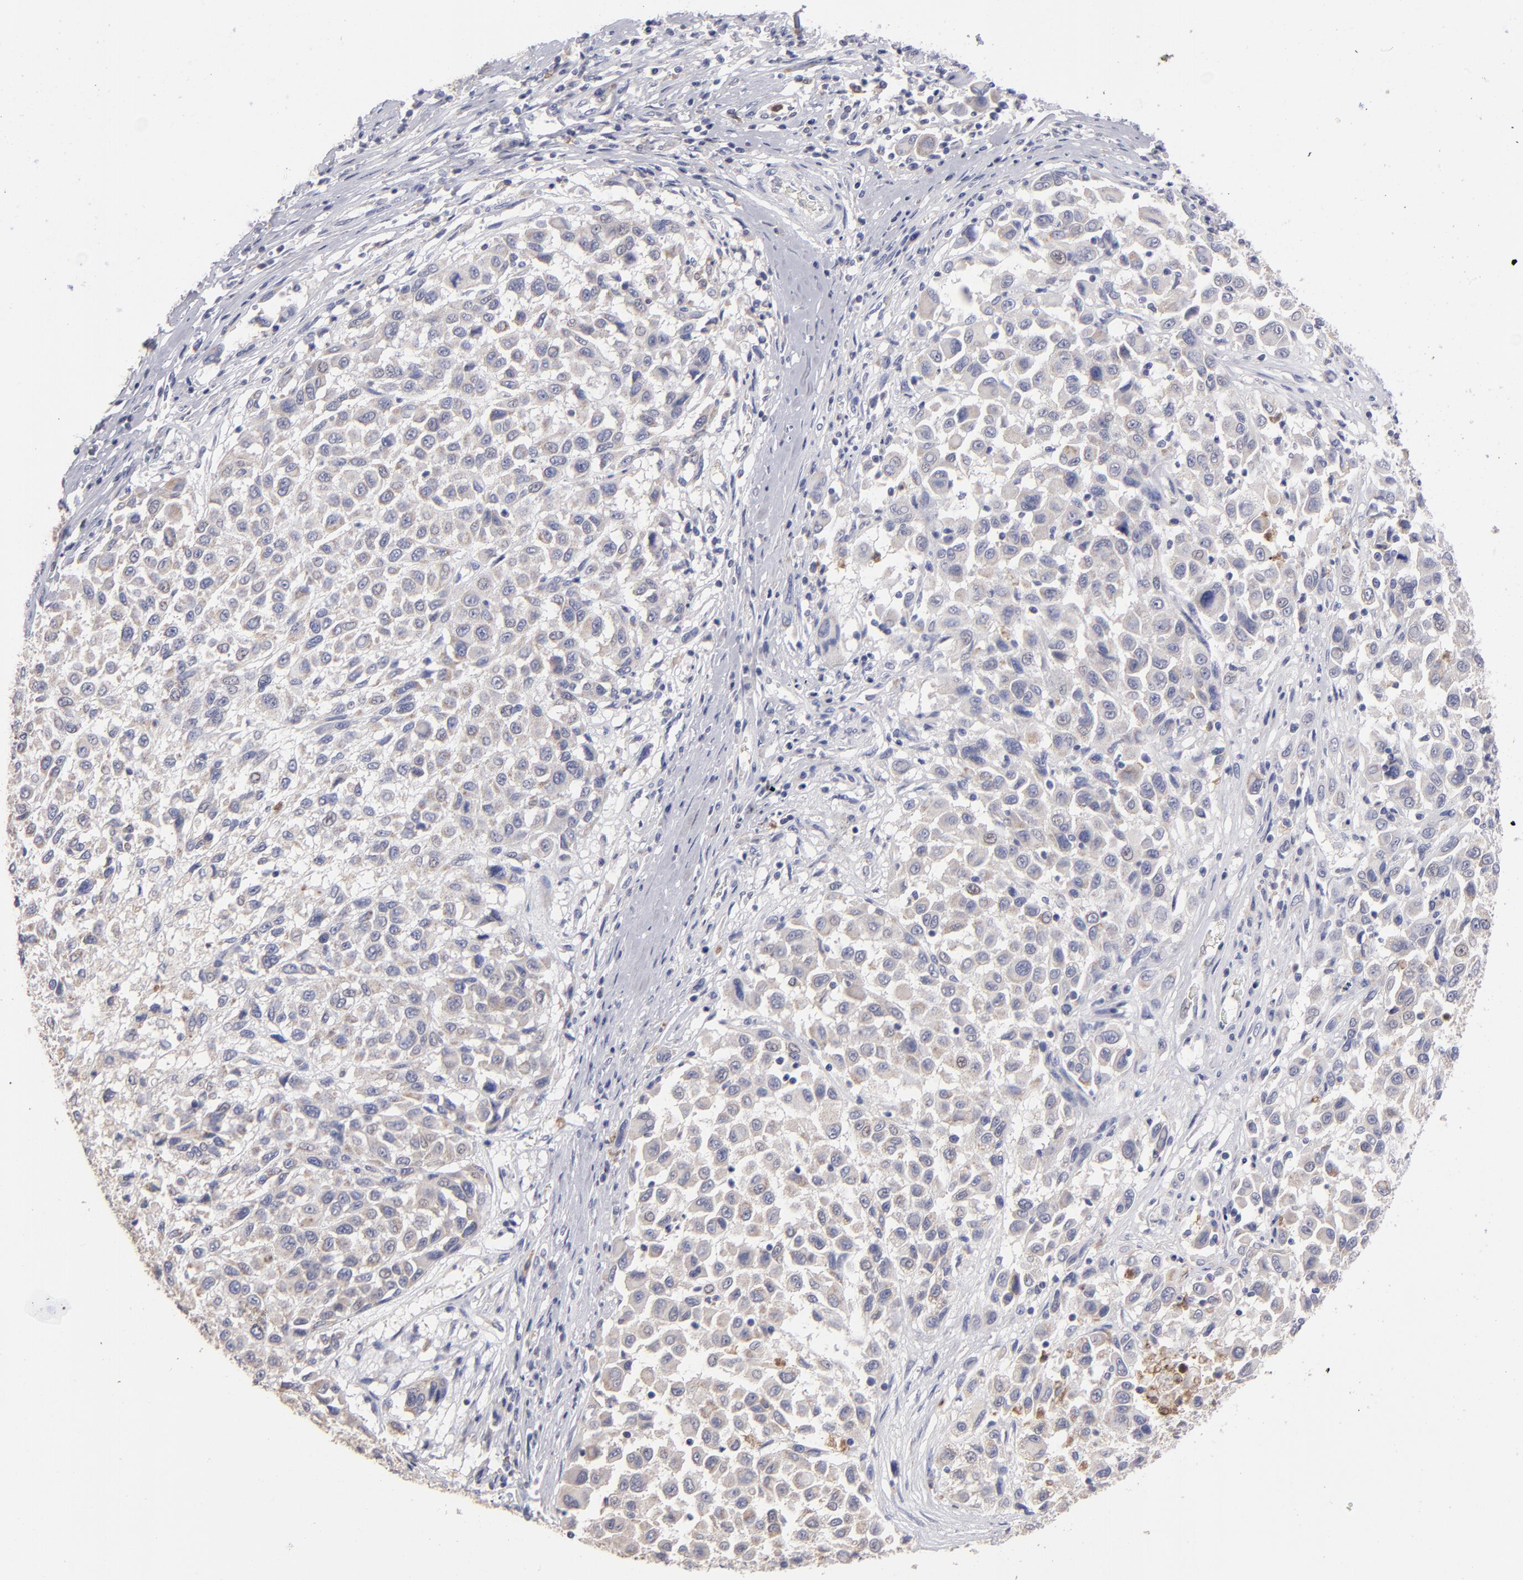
{"staining": {"intensity": "weak", "quantity": ">75%", "location": "cytoplasmic/membranous"}, "tissue": "melanoma", "cell_type": "Tumor cells", "image_type": "cancer", "snomed": [{"axis": "morphology", "description": "Malignant melanoma, Metastatic site"}, {"axis": "topography", "description": "Lymph node"}], "caption": "The micrograph exhibits immunohistochemical staining of melanoma. There is weak cytoplasmic/membranous positivity is seen in approximately >75% of tumor cells.", "gene": "FGR", "patient": {"sex": "male", "age": 61}}